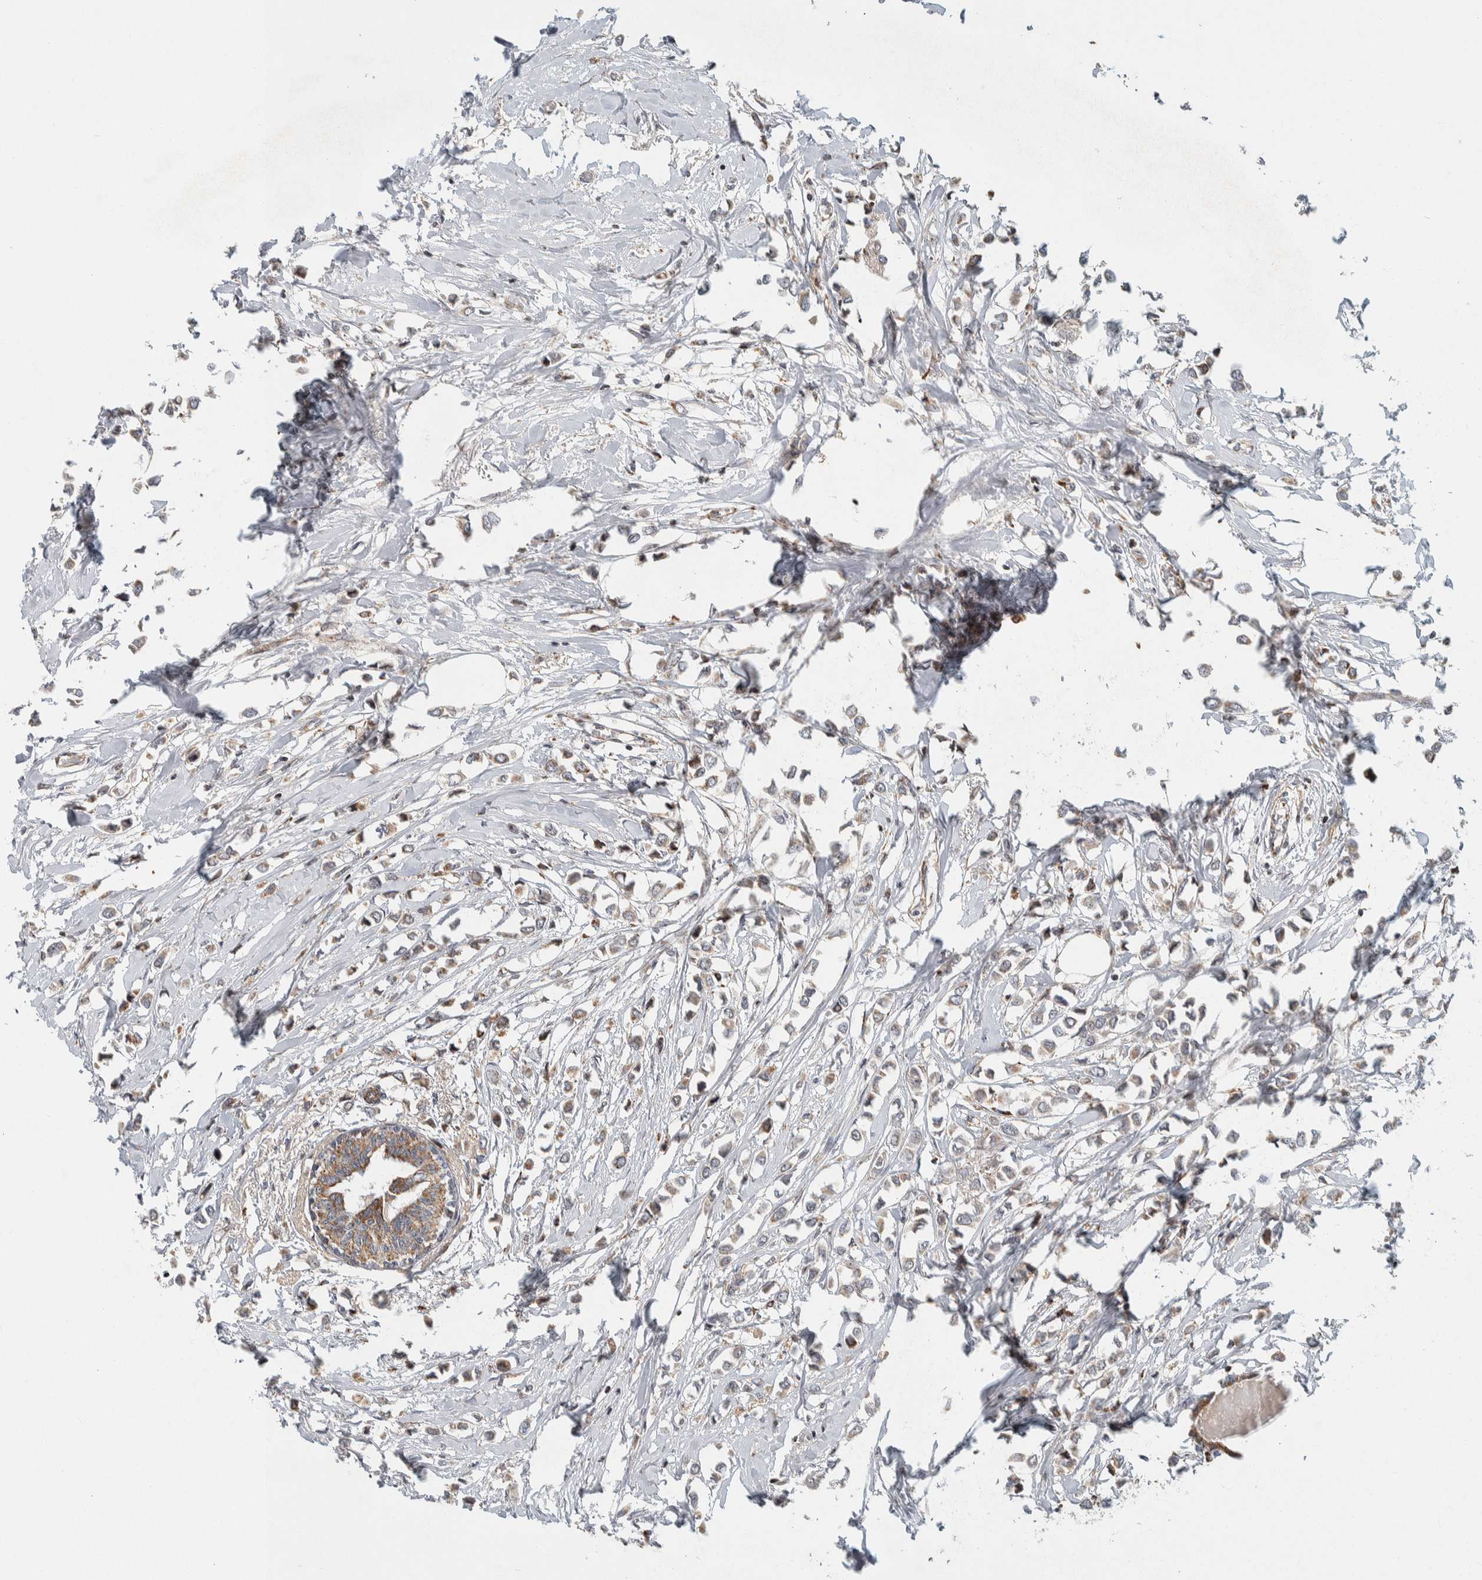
{"staining": {"intensity": "weak", "quantity": ">75%", "location": "cytoplasmic/membranous"}, "tissue": "breast cancer", "cell_type": "Tumor cells", "image_type": "cancer", "snomed": [{"axis": "morphology", "description": "Lobular carcinoma"}, {"axis": "topography", "description": "Breast"}], "caption": "Protein staining of breast cancer (lobular carcinoma) tissue exhibits weak cytoplasmic/membranous positivity in approximately >75% of tumor cells. (IHC, brightfield microscopy, high magnification).", "gene": "AFP", "patient": {"sex": "female", "age": 51}}